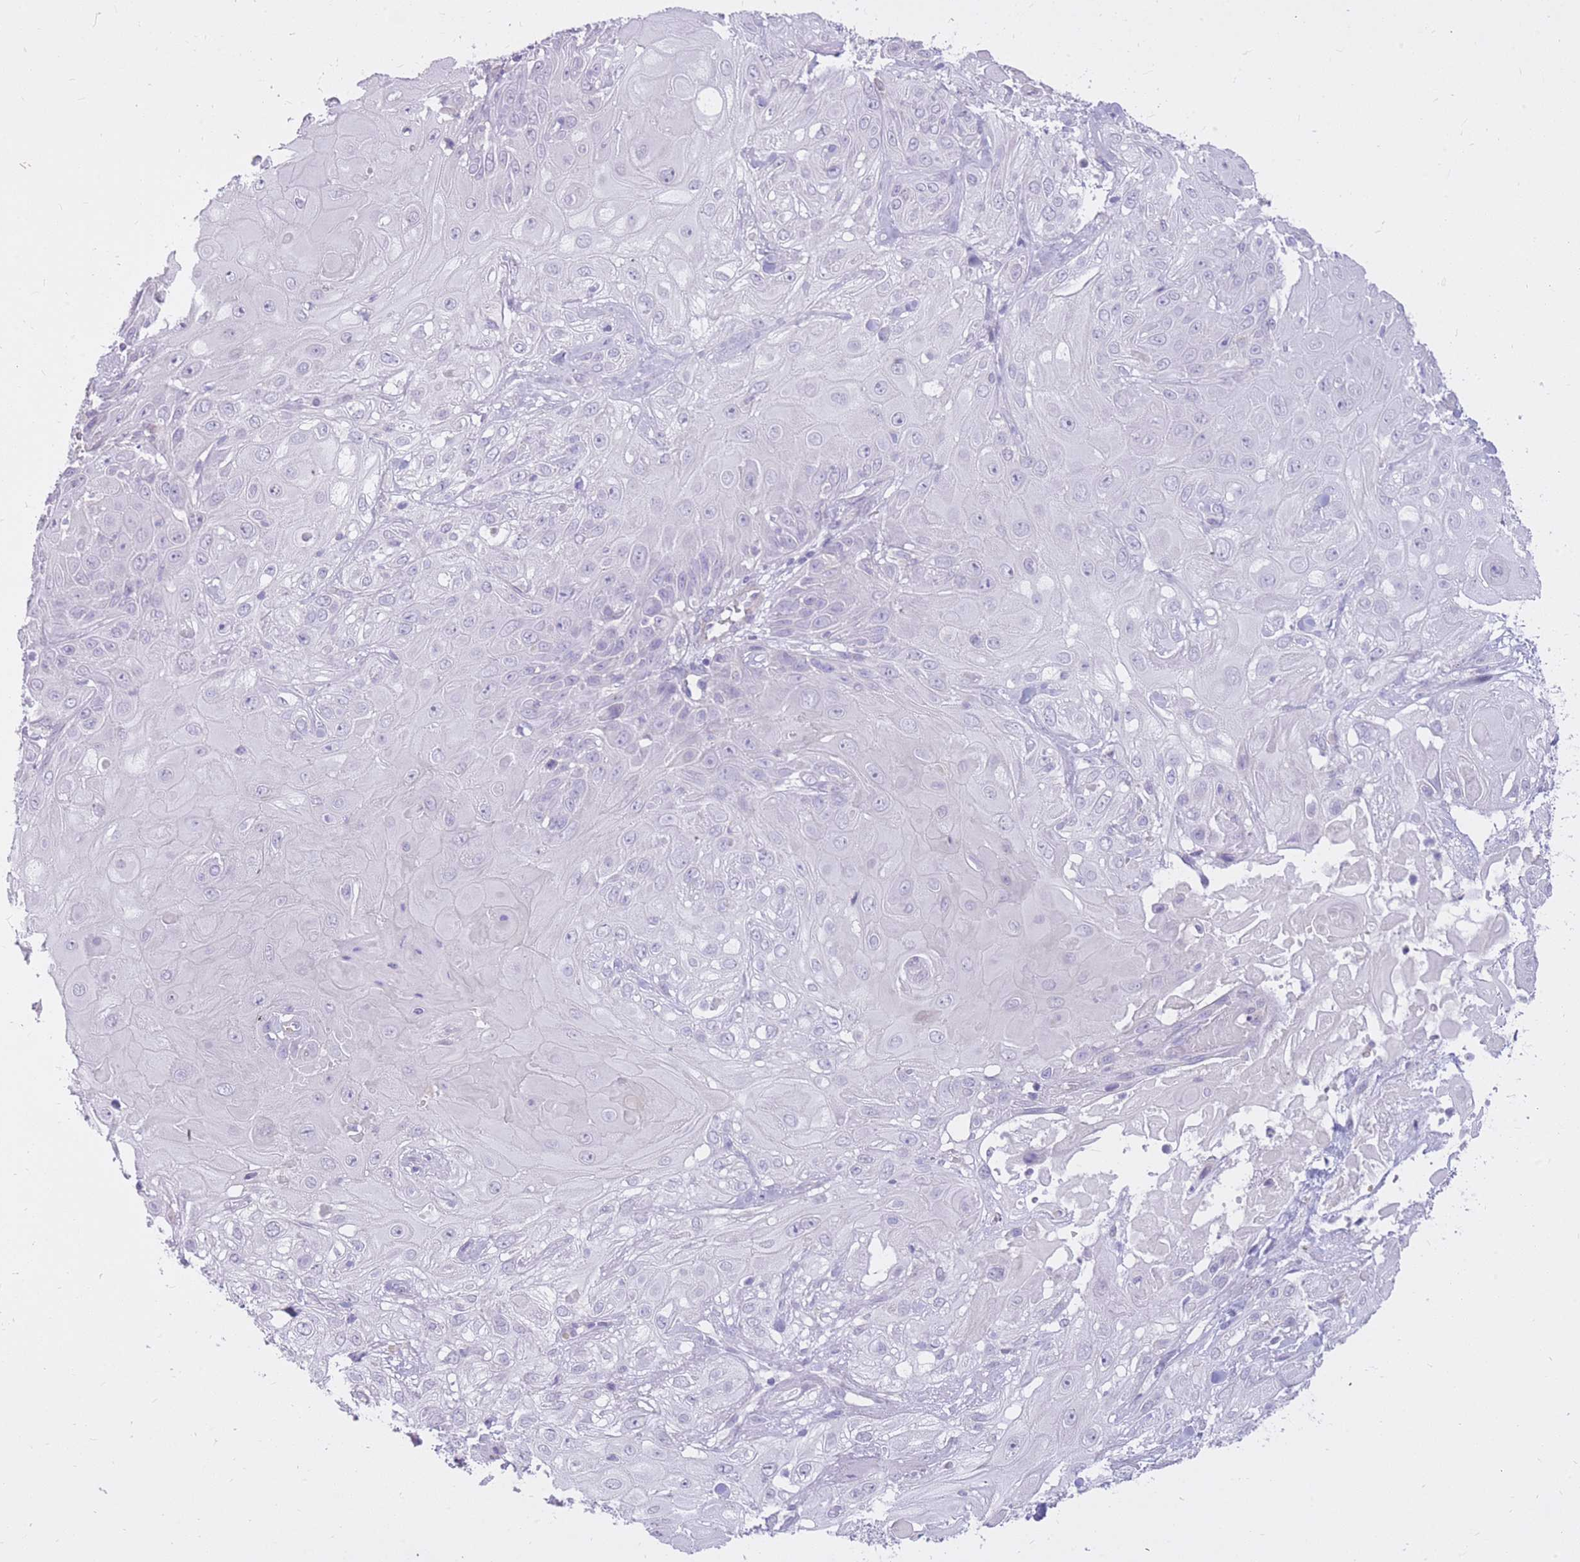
{"staining": {"intensity": "negative", "quantity": "none", "location": "none"}, "tissue": "skin cancer", "cell_type": "Tumor cells", "image_type": "cancer", "snomed": [{"axis": "morphology", "description": "Normal tissue, NOS"}, {"axis": "morphology", "description": "Squamous cell carcinoma, NOS"}, {"axis": "topography", "description": "Skin"}, {"axis": "topography", "description": "Cartilage tissue"}], "caption": "Tumor cells show no significant protein expression in skin squamous cell carcinoma.", "gene": "RNF170", "patient": {"sex": "female", "age": 79}}